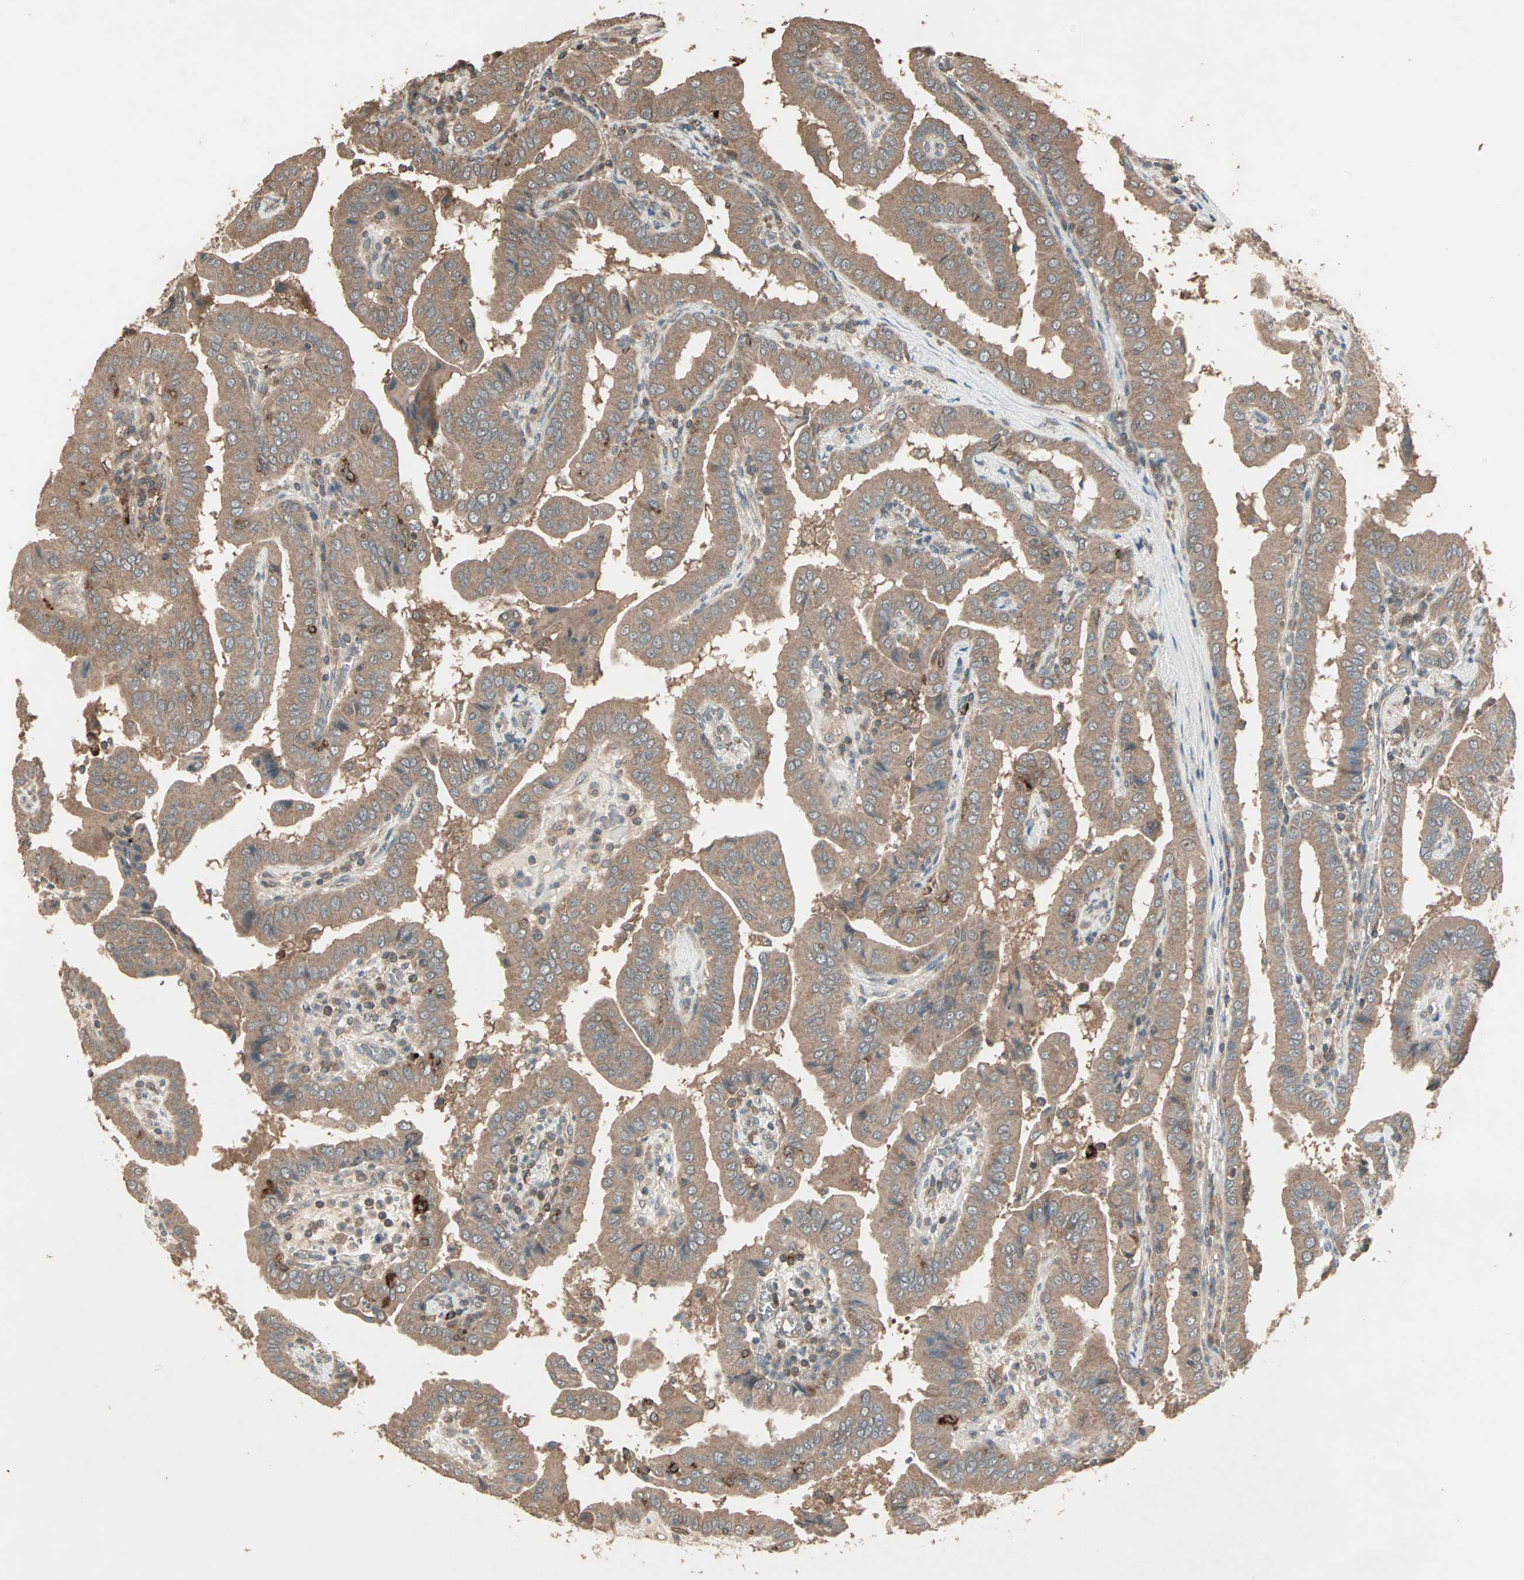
{"staining": {"intensity": "moderate", "quantity": ">75%", "location": "cytoplasmic/membranous"}, "tissue": "thyroid cancer", "cell_type": "Tumor cells", "image_type": "cancer", "snomed": [{"axis": "morphology", "description": "Papillary adenocarcinoma, NOS"}, {"axis": "topography", "description": "Thyroid gland"}], "caption": "Thyroid cancer tissue demonstrates moderate cytoplasmic/membranous staining in about >75% of tumor cells", "gene": "UBAC1", "patient": {"sex": "male", "age": 33}}